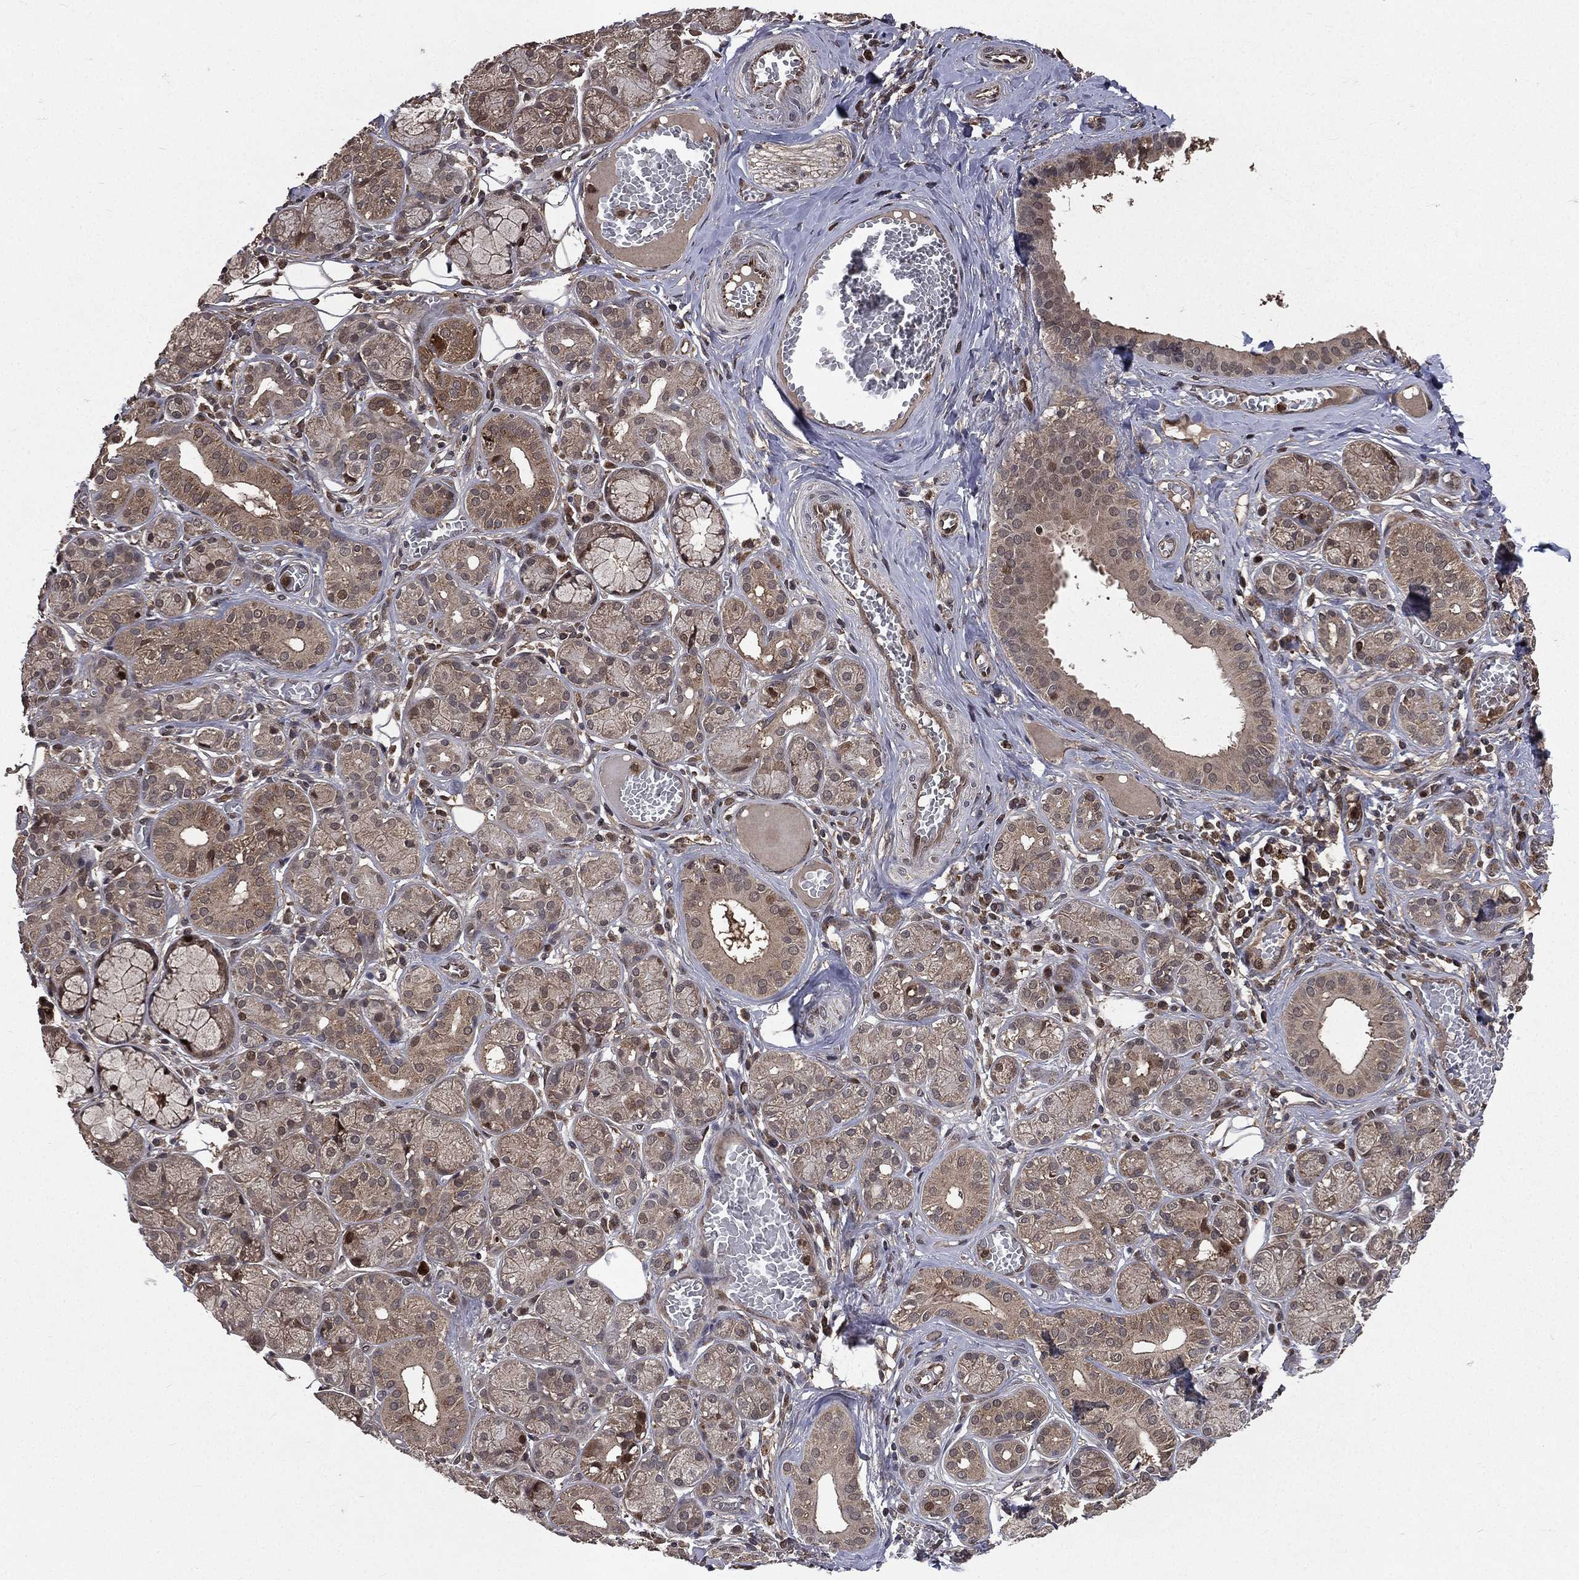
{"staining": {"intensity": "weak", "quantity": ">75%", "location": "cytoplasmic/membranous"}, "tissue": "salivary gland", "cell_type": "Glandular cells", "image_type": "normal", "snomed": [{"axis": "morphology", "description": "Normal tissue, NOS"}, {"axis": "topography", "description": "Salivary gland"}], "caption": "Protein analysis of normal salivary gland exhibits weak cytoplasmic/membranous expression in approximately >75% of glandular cells. The staining was performed using DAB (3,3'-diaminobenzidine) to visualize the protein expression in brown, while the nuclei were stained in blue with hematoxylin (Magnification: 20x).", "gene": "LENG8", "patient": {"sex": "male", "age": 71}}